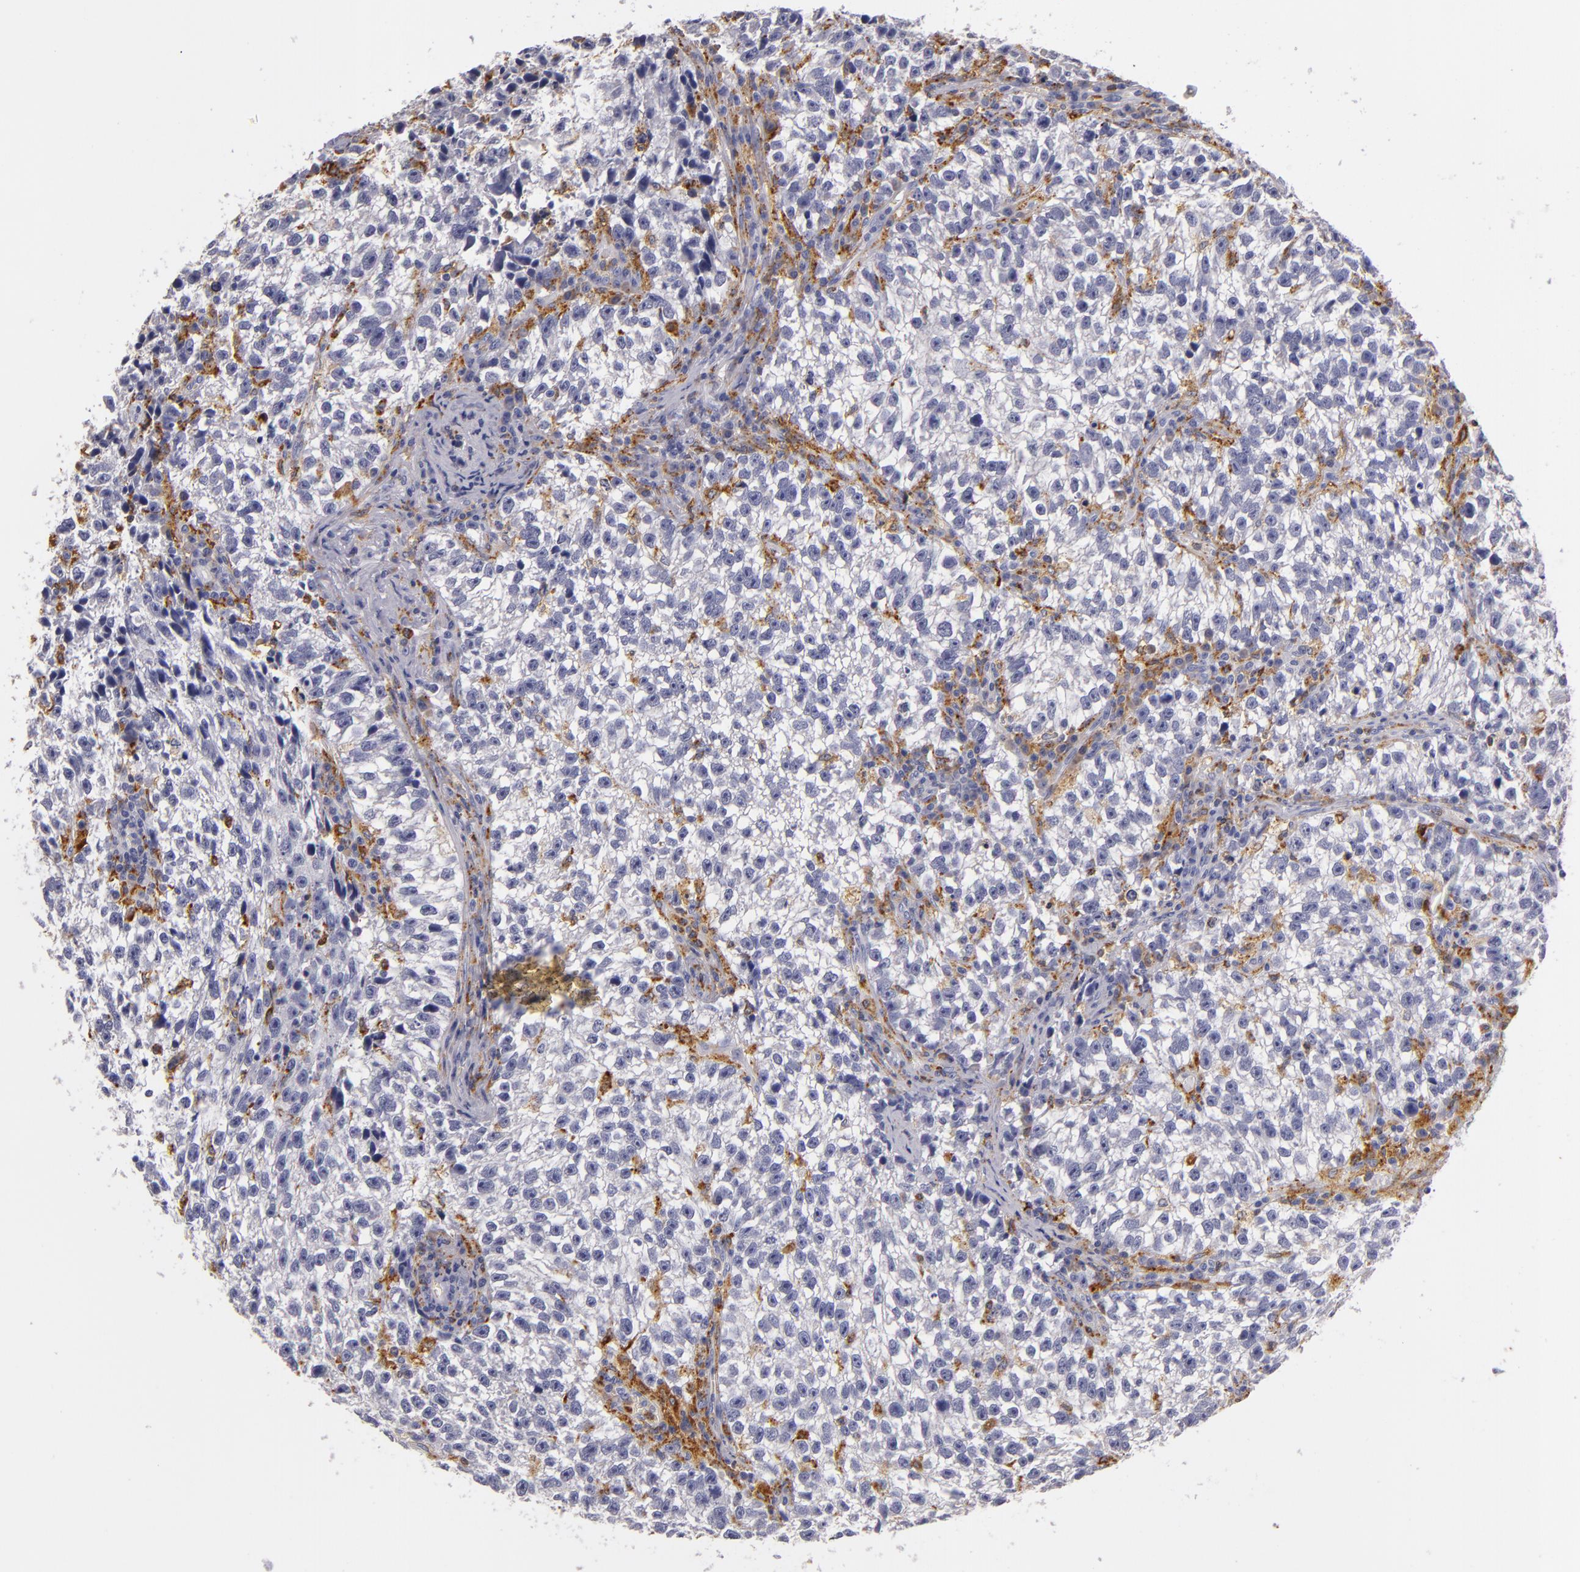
{"staining": {"intensity": "negative", "quantity": "none", "location": "none"}, "tissue": "testis cancer", "cell_type": "Tumor cells", "image_type": "cancer", "snomed": [{"axis": "morphology", "description": "Seminoma, NOS"}, {"axis": "topography", "description": "Testis"}], "caption": "High power microscopy histopathology image of an immunohistochemistry (IHC) histopathology image of testis seminoma, revealing no significant staining in tumor cells.", "gene": "TLR8", "patient": {"sex": "male", "age": 38}}